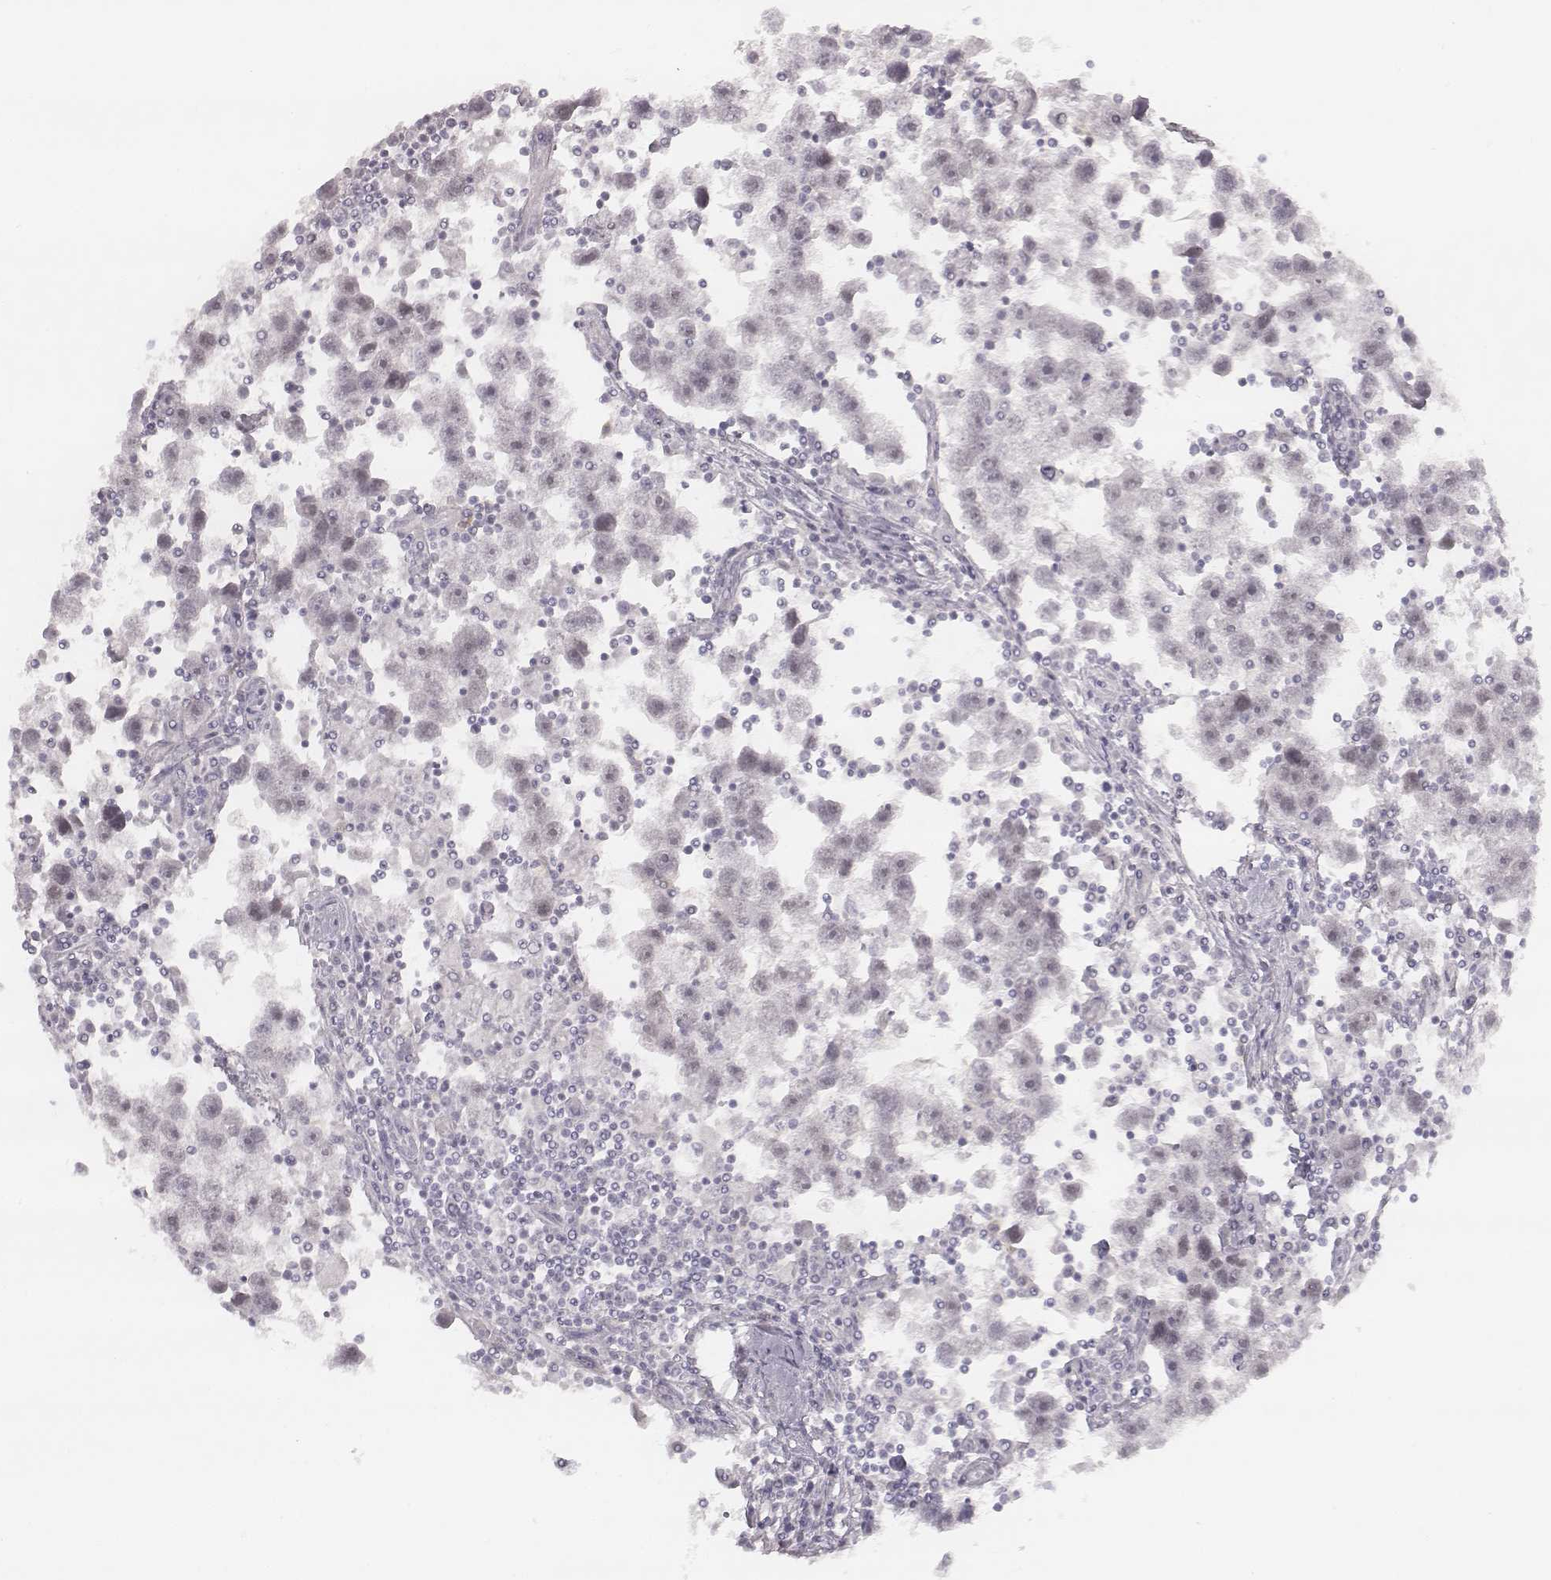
{"staining": {"intensity": "negative", "quantity": "none", "location": "none"}, "tissue": "testis cancer", "cell_type": "Tumor cells", "image_type": "cancer", "snomed": [{"axis": "morphology", "description": "Seminoma, NOS"}, {"axis": "topography", "description": "Testis"}], "caption": "Immunohistochemical staining of human testis cancer displays no significant staining in tumor cells.", "gene": "KCNJ12", "patient": {"sex": "male", "age": 30}}